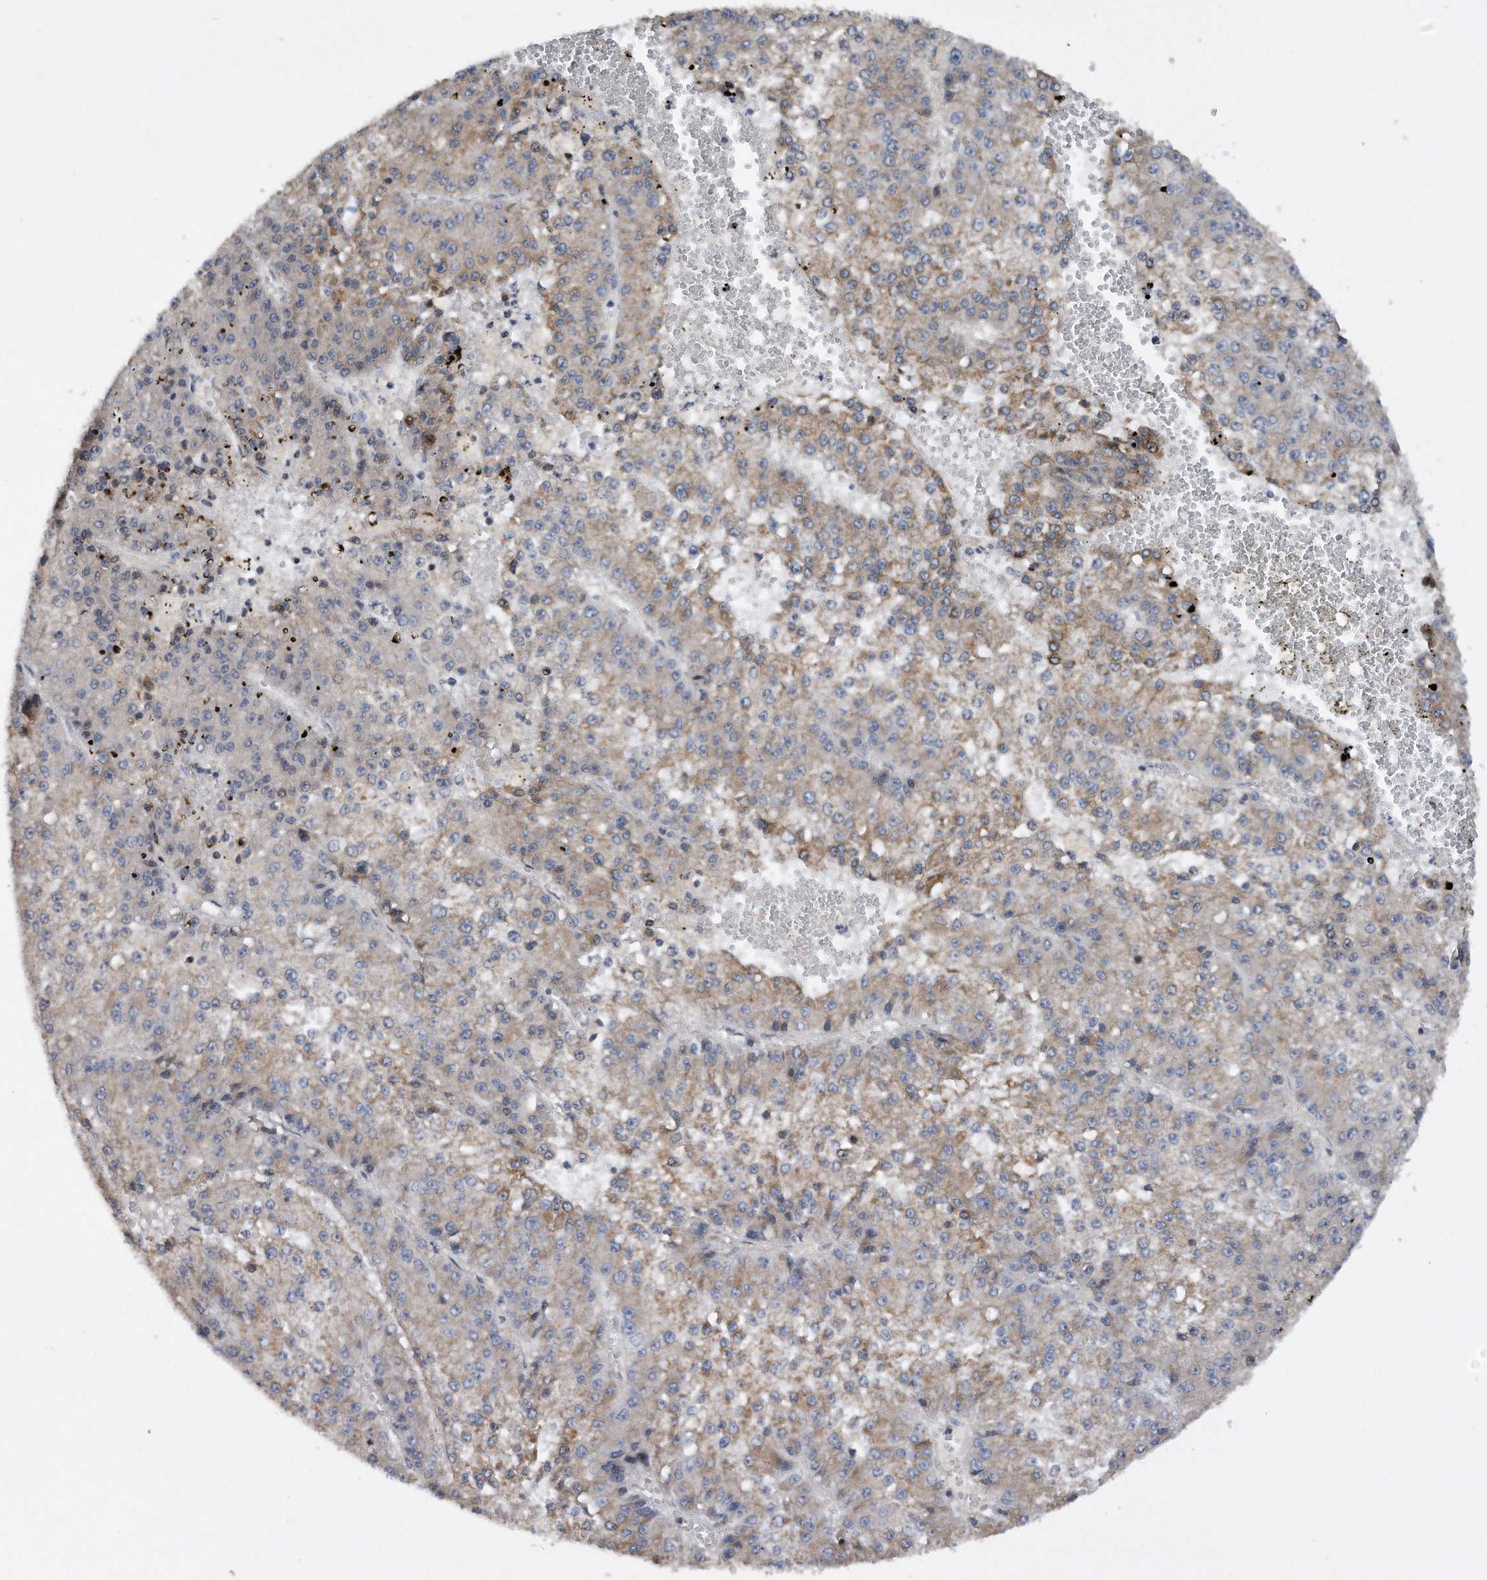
{"staining": {"intensity": "weak", "quantity": "25%-75%", "location": "cytoplasmic/membranous"}, "tissue": "liver cancer", "cell_type": "Tumor cells", "image_type": "cancer", "snomed": [{"axis": "morphology", "description": "Carcinoma, Hepatocellular, NOS"}, {"axis": "topography", "description": "Liver"}], "caption": "Brown immunohistochemical staining in liver cancer shows weak cytoplasmic/membranous positivity in about 25%-75% of tumor cells. The staining was performed using DAB (3,3'-diaminobenzidine) to visualize the protein expression in brown, while the nuclei were stained in blue with hematoxylin (Magnification: 20x).", "gene": "CDH12", "patient": {"sex": "female", "age": 73}}